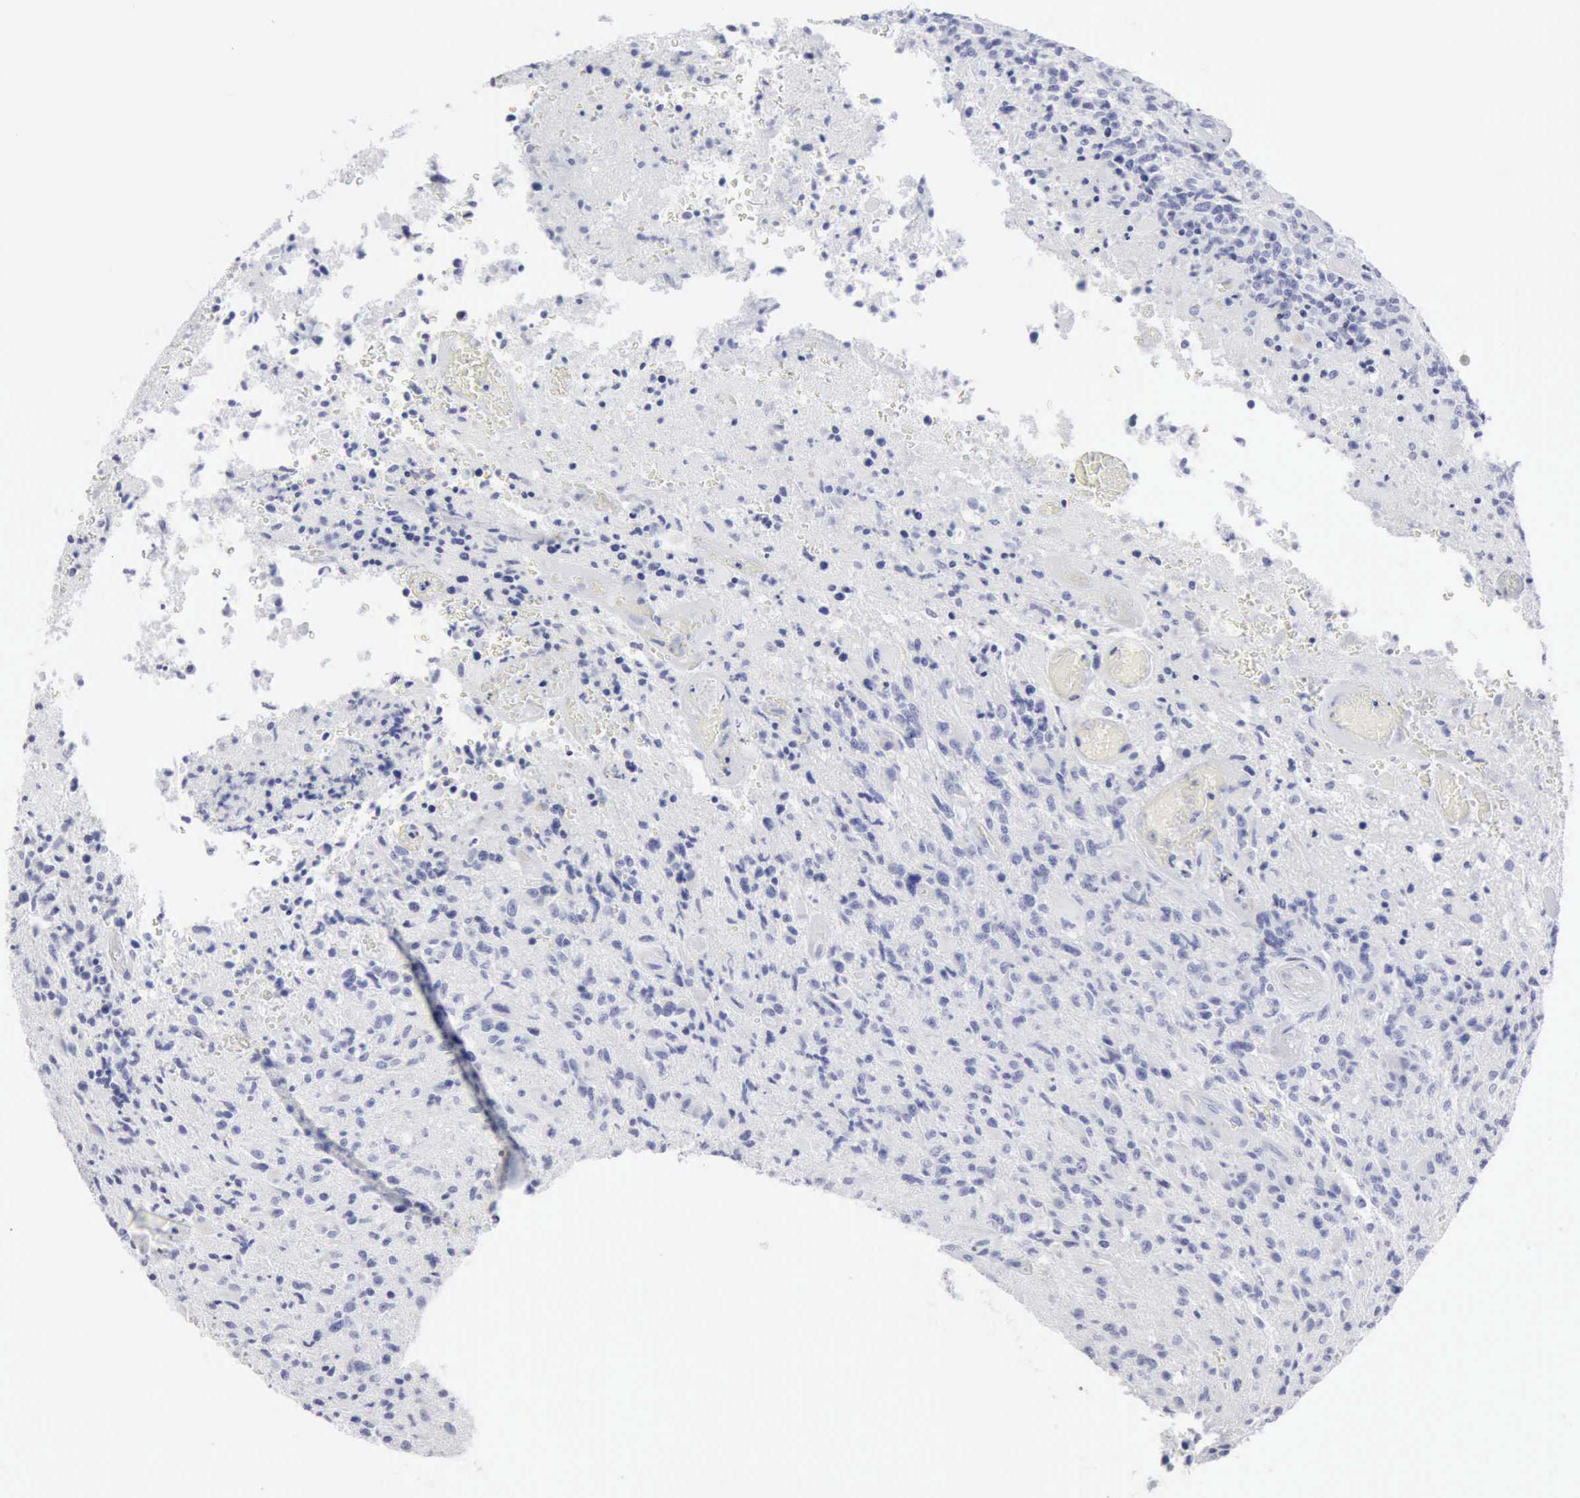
{"staining": {"intensity": "negative", "quantity": "none", "location": "none"}, "tissue": "glioma", "cell_type": "Tumor cells", "image_type": "cancer", "snomed": [{"axis": "morphology", "description": "Glioma, malignant, High grade"}, {"axis": "topography", "description": "Brain"}], "caption": "The micrograph displays no significant staining in tumor cells of glioma.", "gene": "CMA1", "patient": {"sex": "male", "age": 36}}